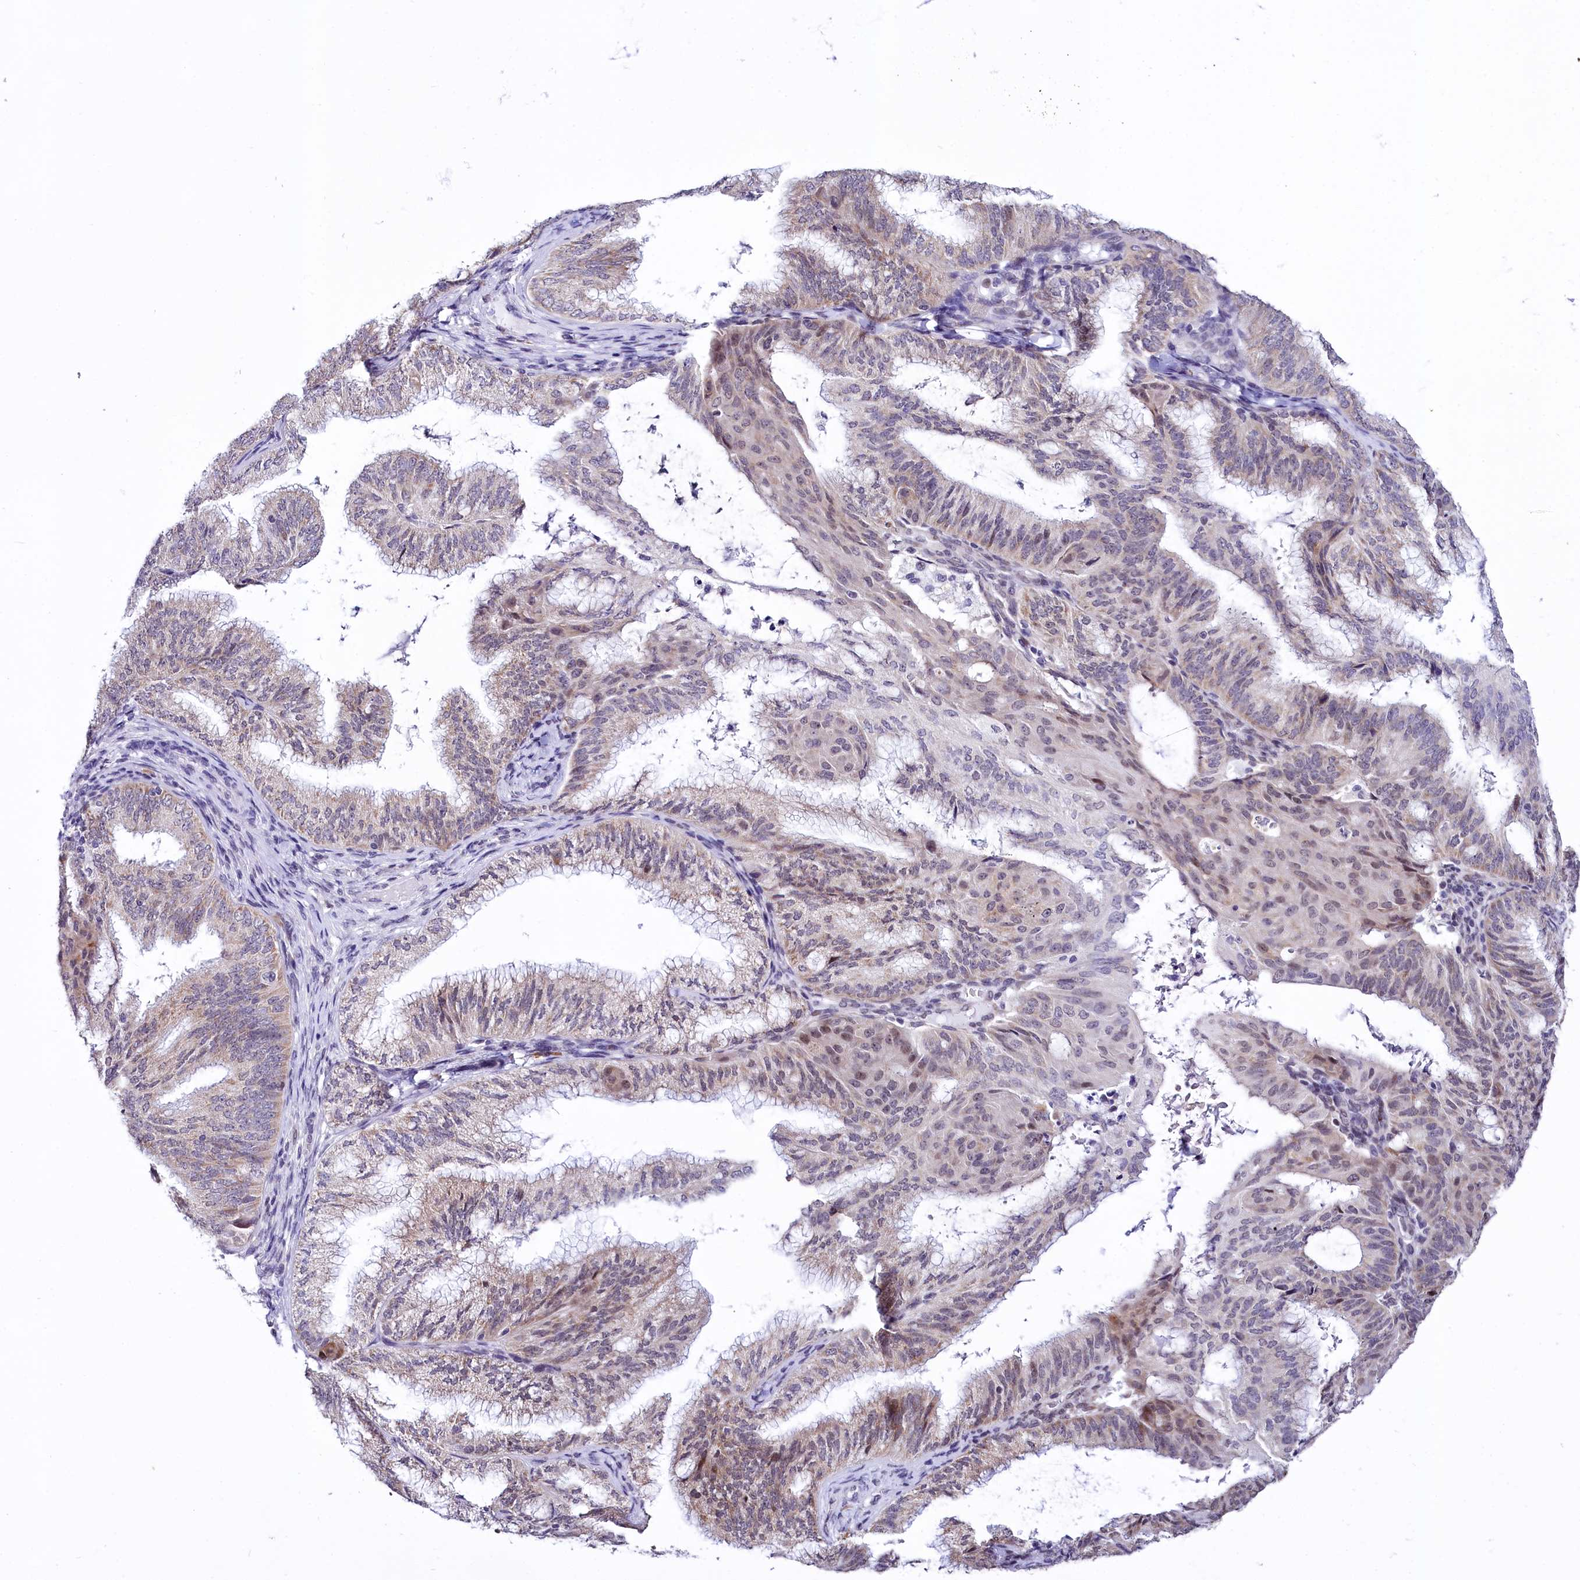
{"staining": {"intensity": "weak", "quantity": "25%-75%", "location": "cytoplasmic/membranous,nuclear"}, "tissue": "endometrial cancer", "cell_type": "Tumor cells", "image_type": "cancer", "snomed": [{"axis": "morphology", "description": "Adenocarcinoma, NOS"}, {"axis": "topography", "description": "Endometrium"}], "caption": "Brown immunohistochemical staining in endometrial cancer displays weak cytoplasmic/membranous and nuclear staining in approximately 25%-75% of tumor cells.", "gene": "SPATS2", "patient": {"sex": "female", "age": 49}}